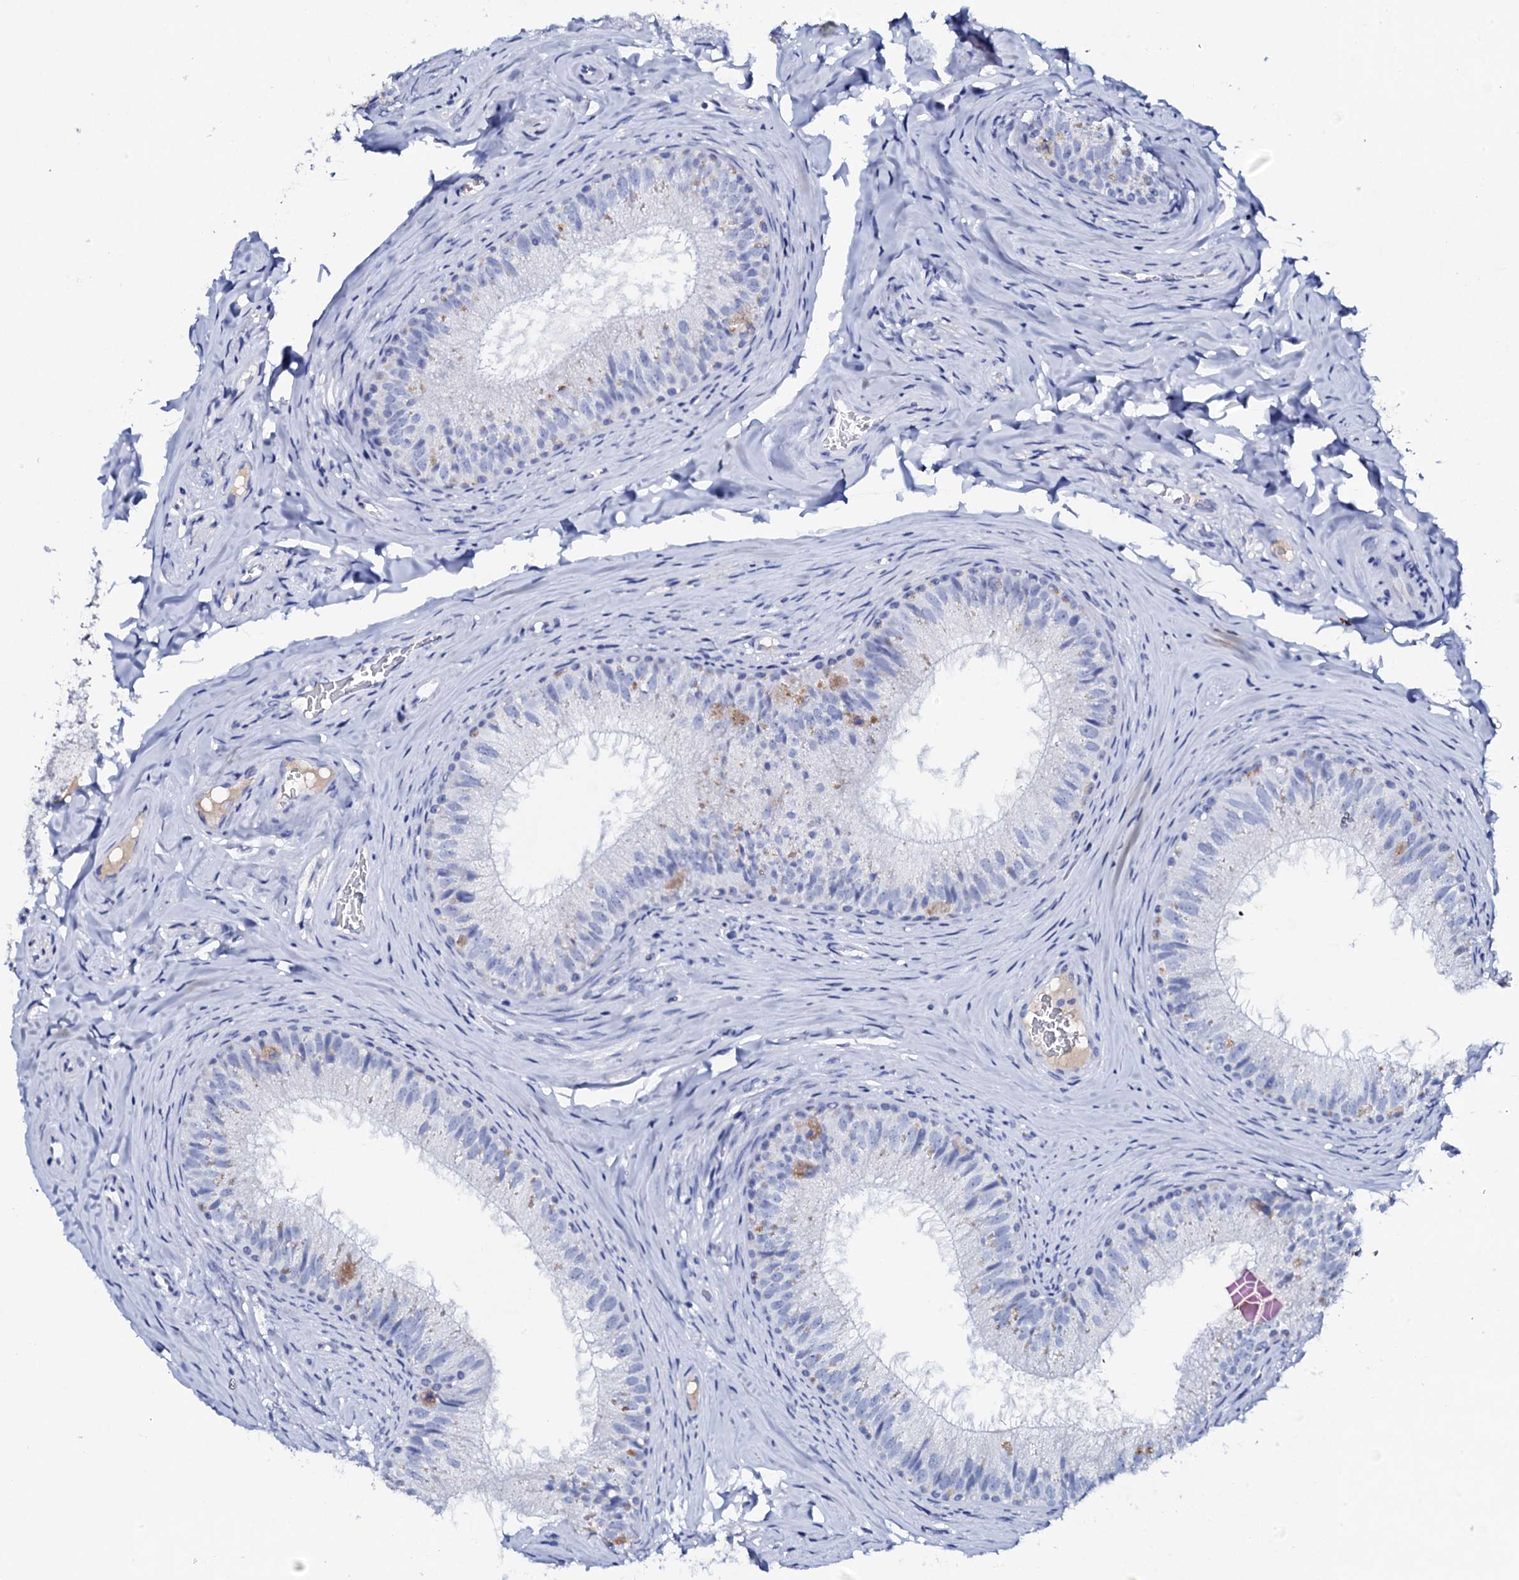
{"staining": {"intensity": "negative", "quantity": "none", "location": "none"}, "tissue": "epididymis", "cell_type": "Glandular cells", "image_type": "normal", "snomed": [{"axis": "morphology", "description": "Normal tissue, NOS"}, {"axis": "topography", "description": "Epididymis"}], "caption": "Glandular cells are negative for protein expression in benign human epididymis. (DAB IHC, high magnification).", "gene": "FBXL16", "patient": {"sex": "male", "age": 34}}